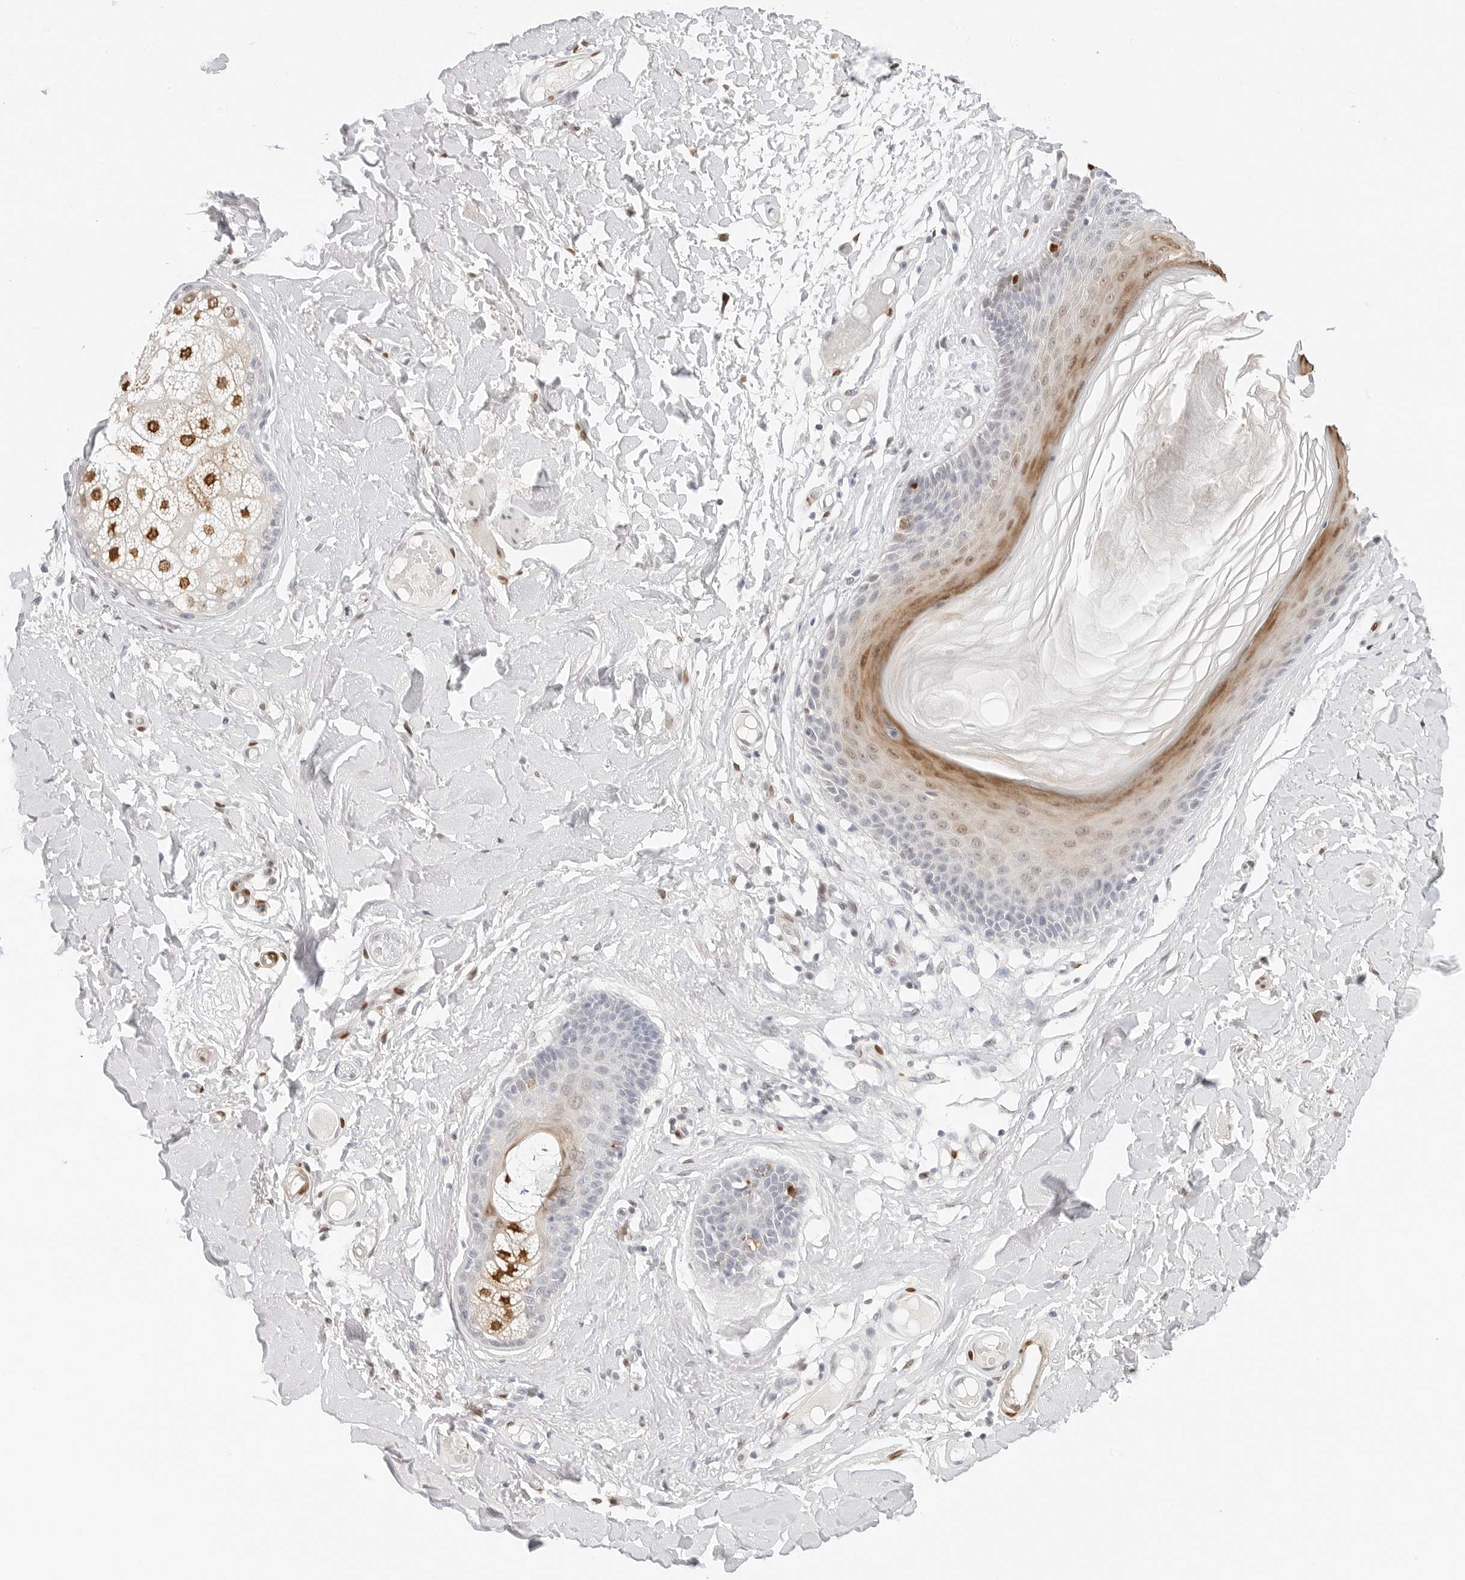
{"staining": {"intensity": "moderate", "quantity": "25%-75%", "location": "cytoplasmic/membranous,nuclear"}, "tissue": "skin", "cell_type": "Epidermal cells", "image_type": "normal", "snomed": [{"axis": "morphology", "description": "Normal tissue, NOS"}, {"axis": "topography", "description": "Vulva"}], "caption": "A high-resolution micrograph shows immunohistochemistry staining of normal skin, which displays moderate cytoplasmic/membranous,nuclear expression in approximately 25%-75% of epidermal cells. The staining is performed using DAB (3,3'-diaminobenzidine) brown chromogen to label protein expression. The nuclei are counter-stained blue using hematoxylin.", "gene": "SPIDR", "patient": {"sex": "female", "age": 73}}